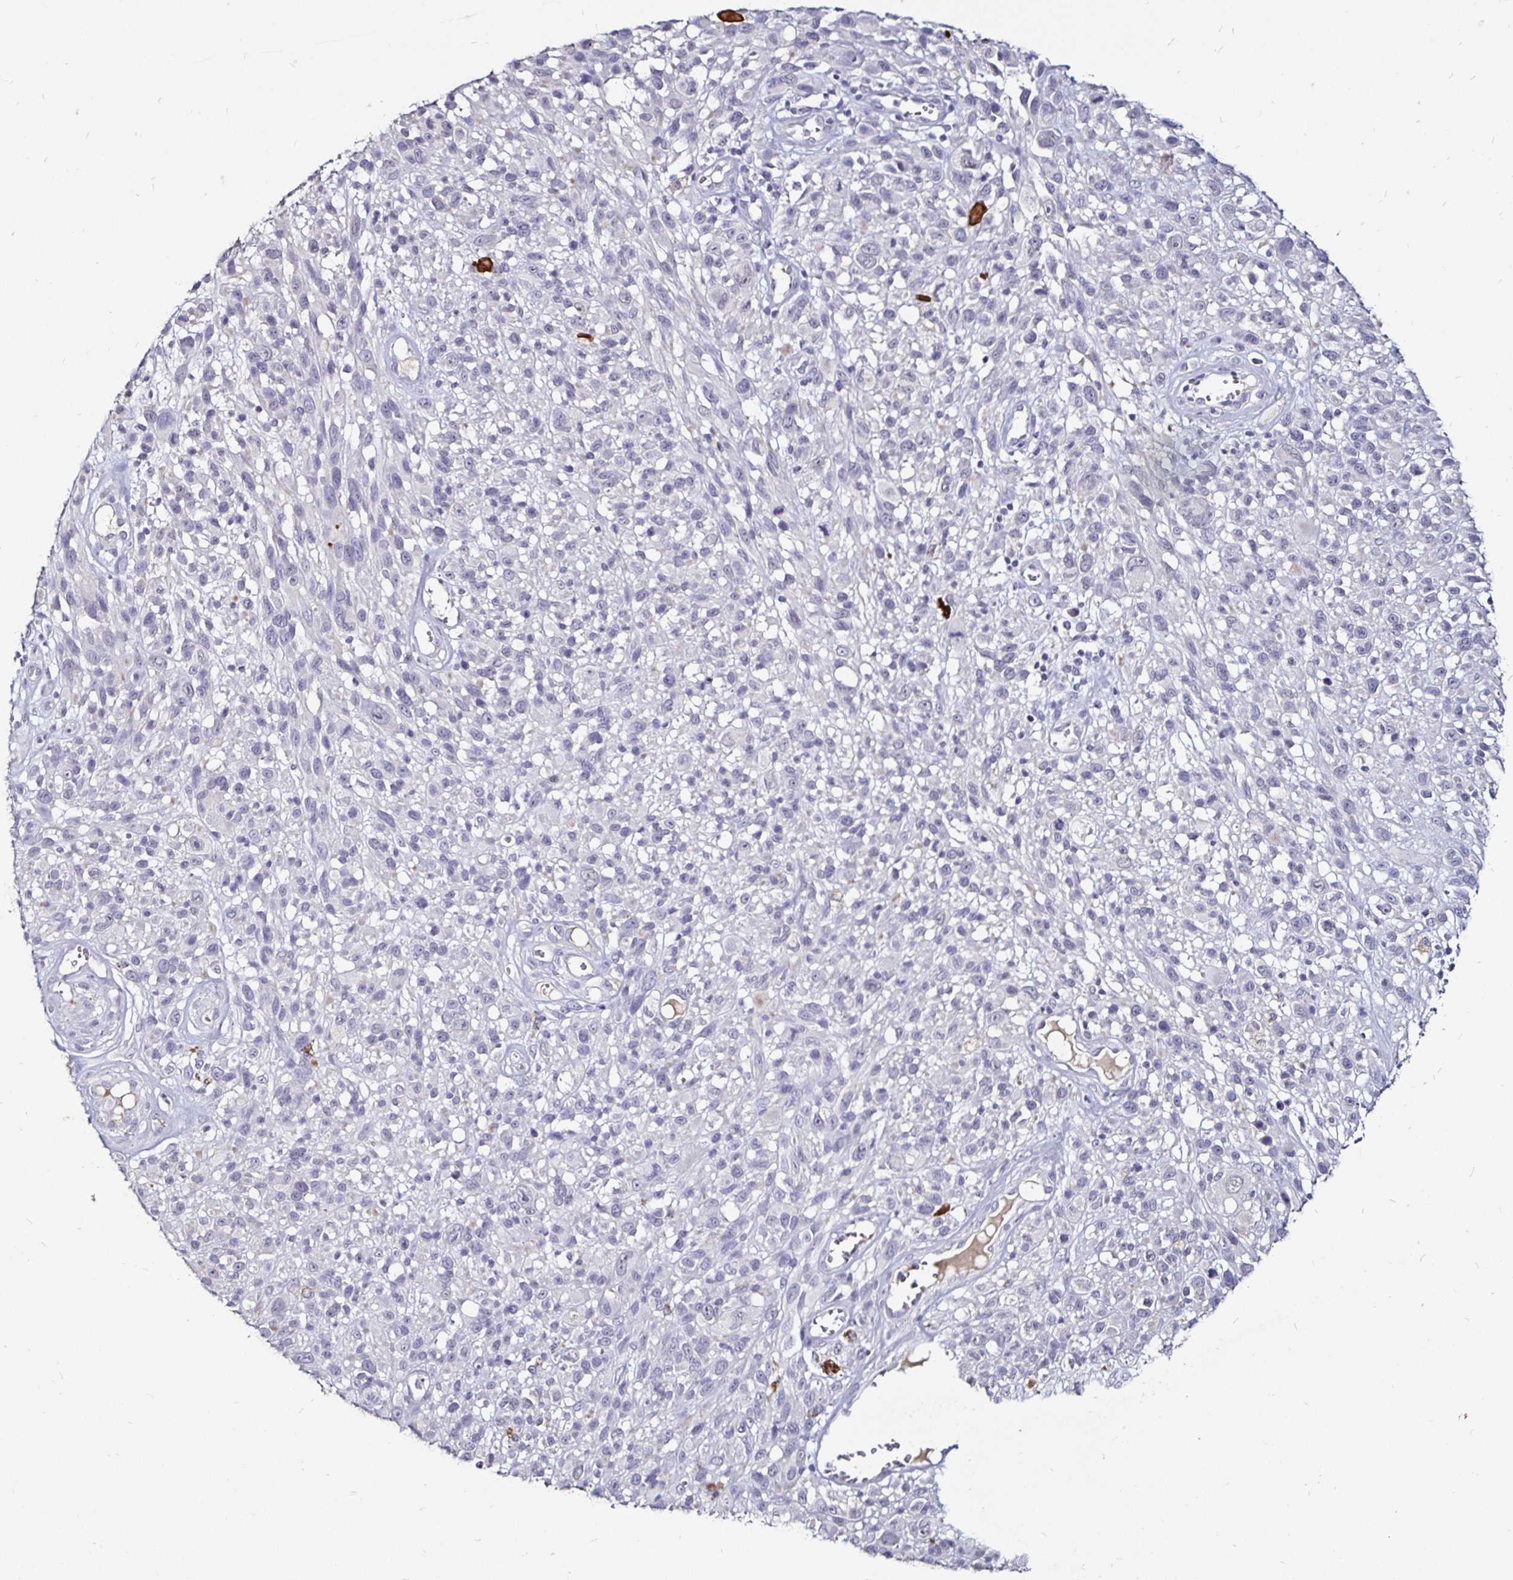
{"staining": {"intensity": "negative", "quantity": "none", "location": "none"}, "tissue": "melanoma", "cell_type": "Tumor cells", "image_type": "cancer", "snomed": [{"axis": "morphology", "description": "Malignant melanoma, NOS"}, {"axis": "topography", "description": "Skin"}], "caption": "This is an immunohistochemistry micrograph of human malignant melanoma. There is no positivity in tumor cells.", "gene": "FAIM2", "patient": {"sex": "male", "age": 68}}